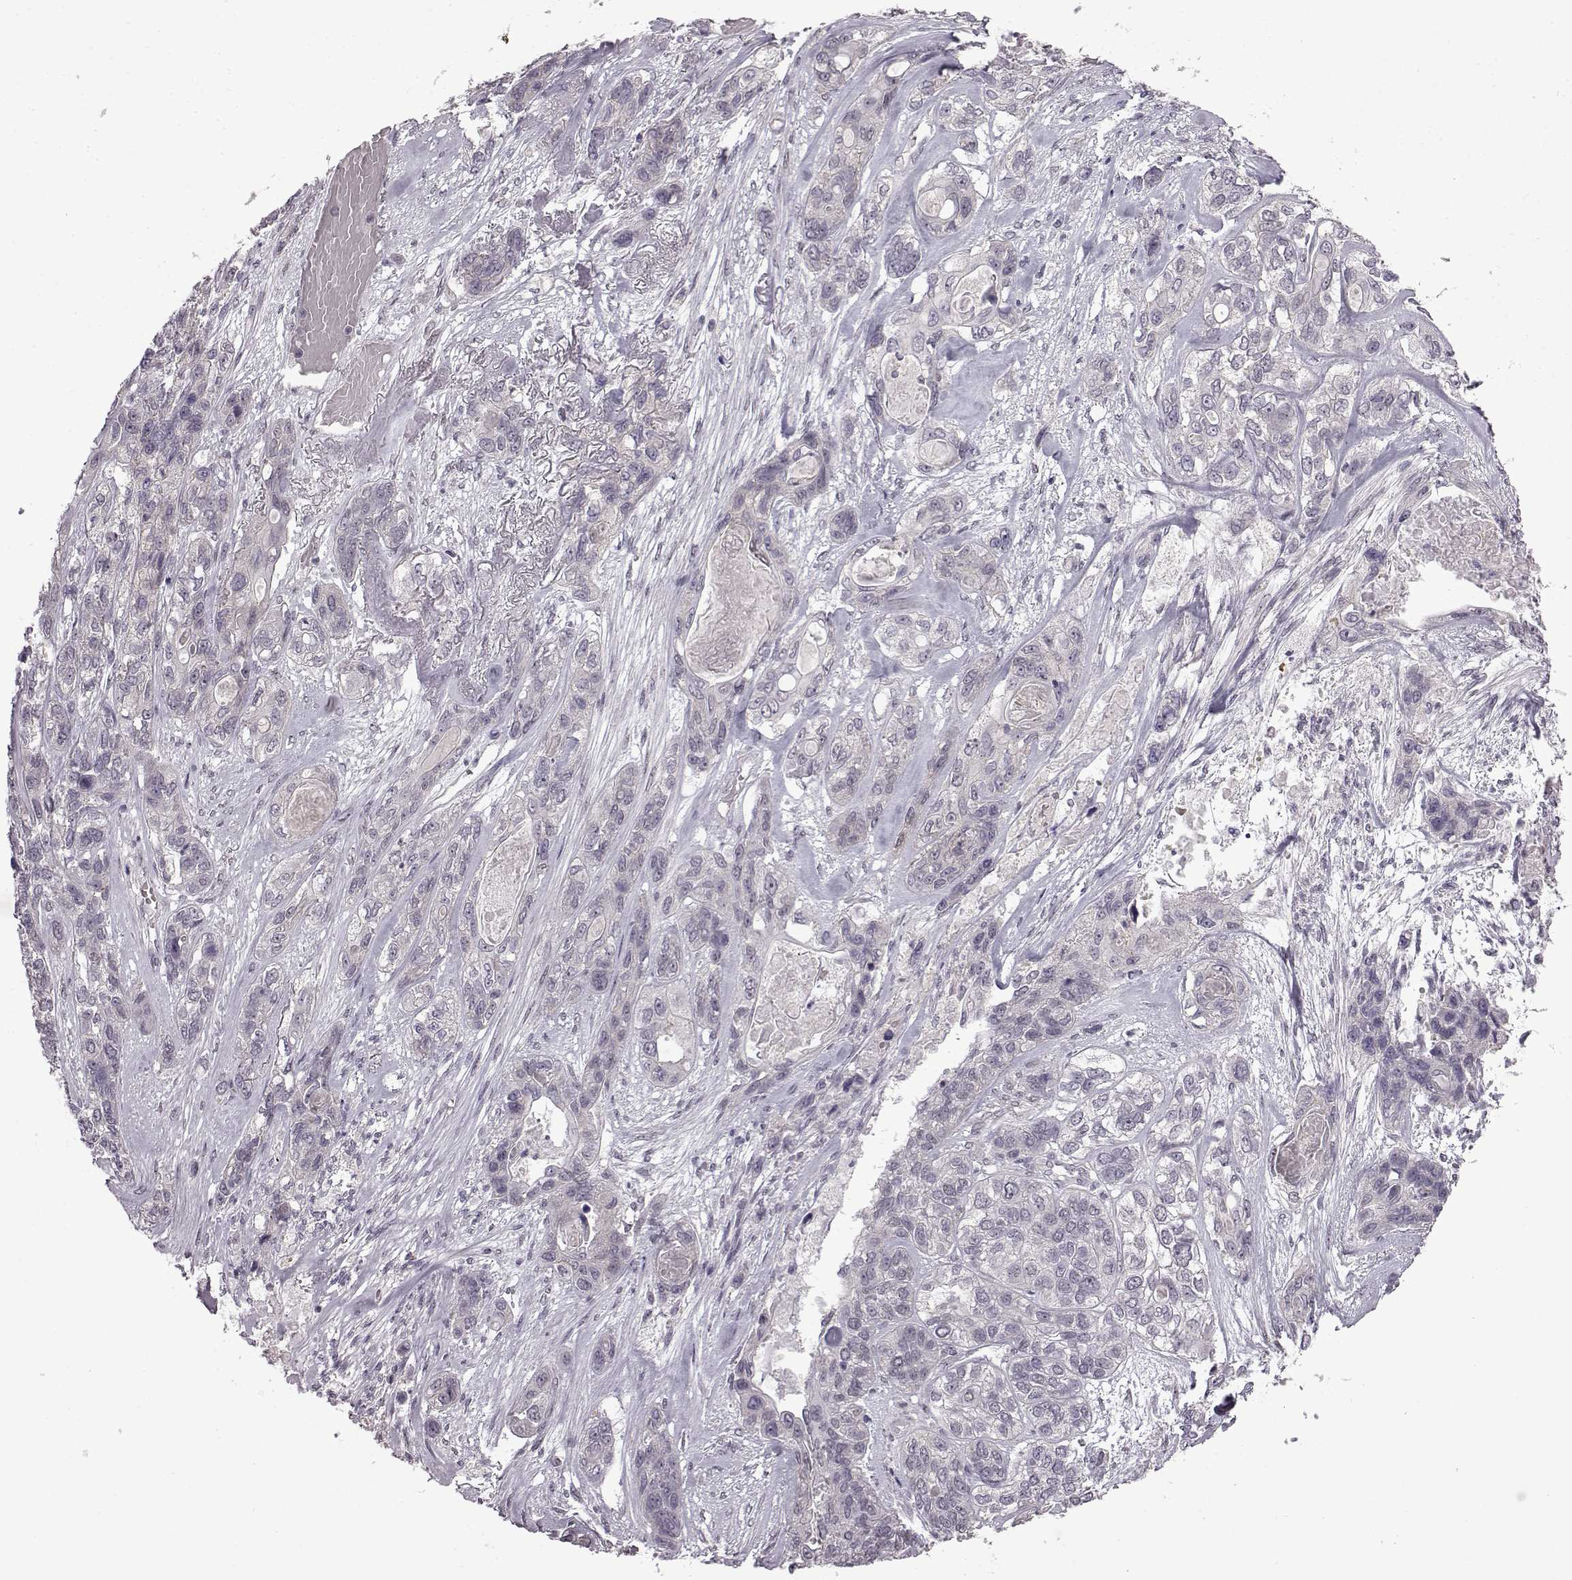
{"staining": {"intensity": "negative", "quantity": "none", "location": "none"}, "tissue": "lung cancer", "cell_type": "Tumor cells", "image_type": "cancer", "snomed": [{"axis": "morphology", "description": "Squamous cell carcinoma, NOS"}, {"axis": "topography", "description": "Lung"}], "caption": "This is an IHC photomicrograph of lung squamous cell carcinoma. There is no staining in tumor cells.", "gene": "SYNPO2", "patient": {"sex": "female", "age": 70}}